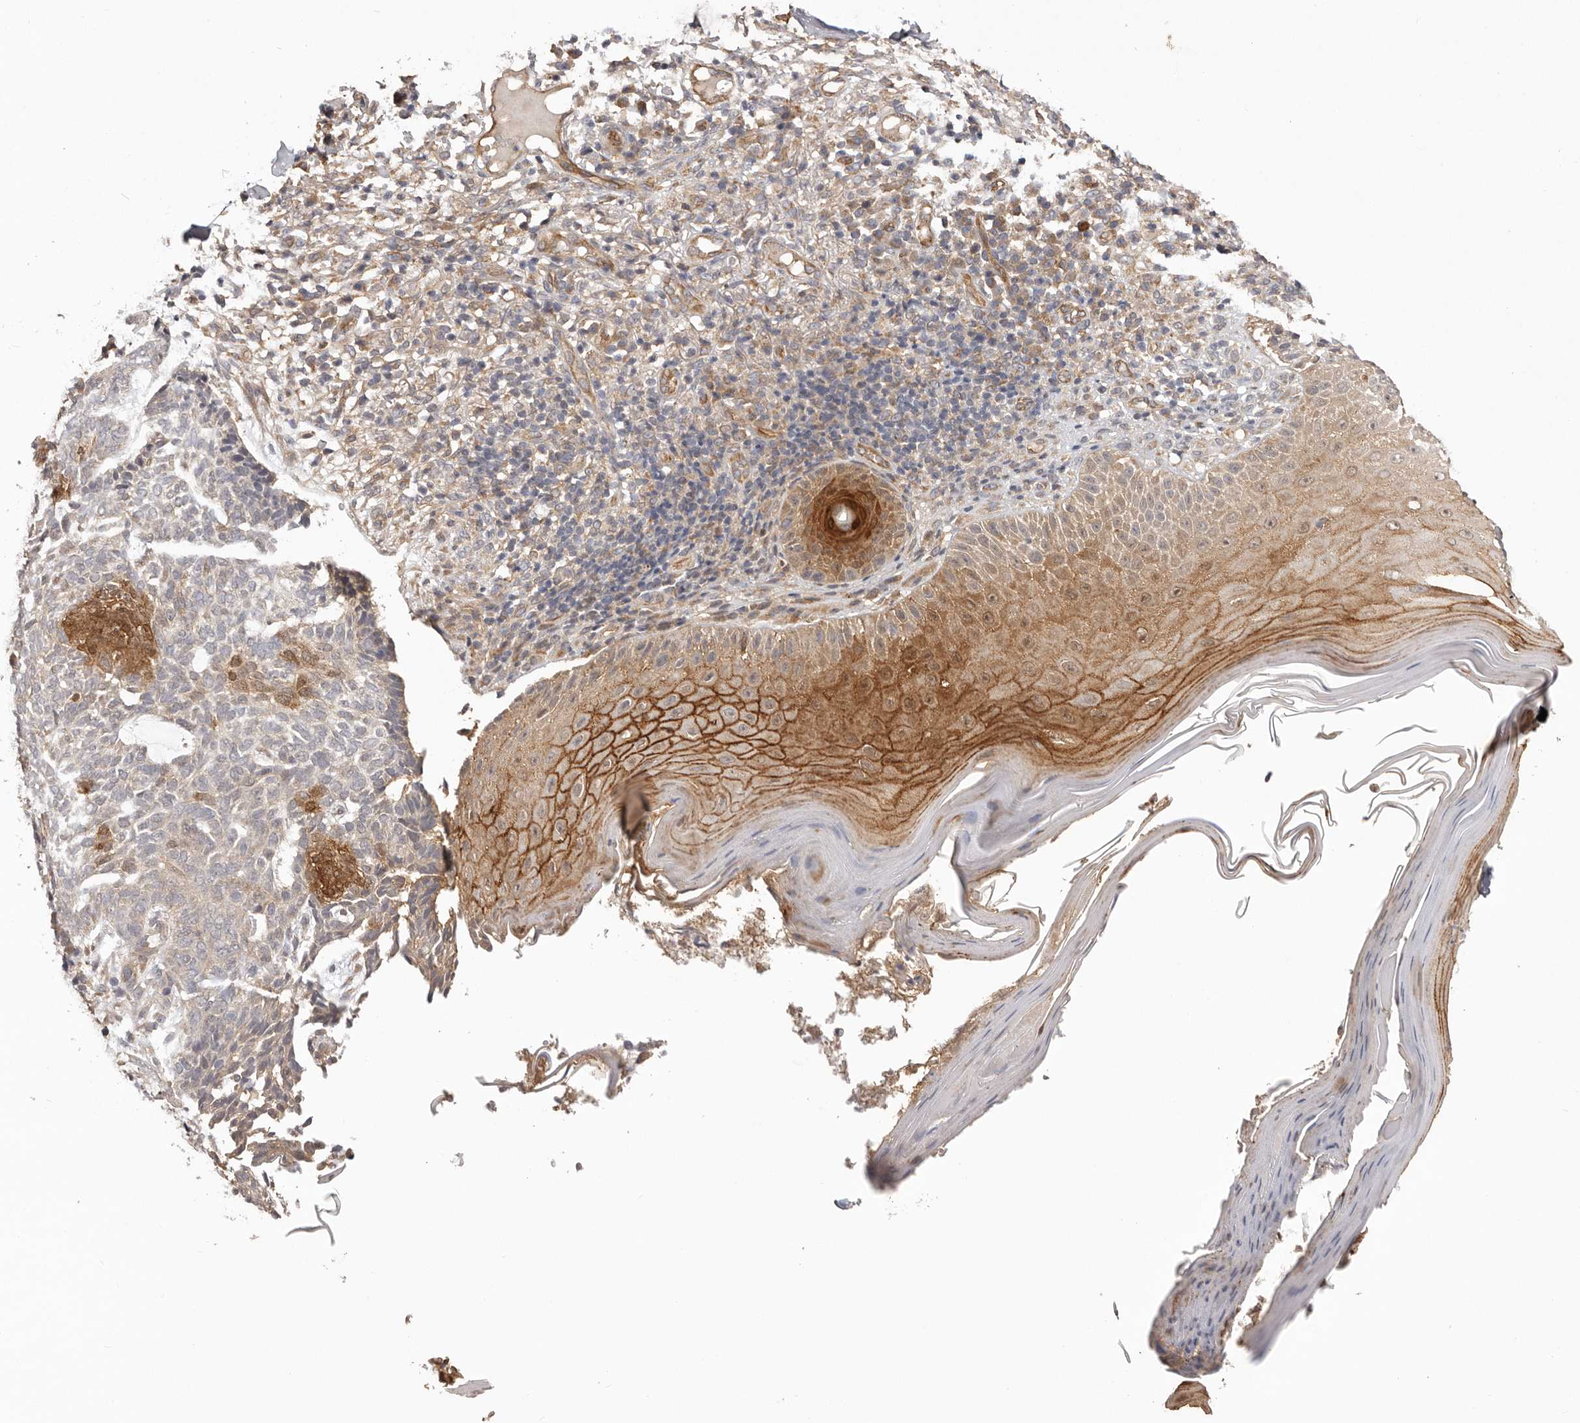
{"staining": {"intensity": "moderate", "quantity": "<25%", "location": "cytoplasmic/membranous"}, "tissue": "skin cancer", "cell_type": "Tumor cells", "image_type": "cancer", "snomed": [{"axis": "morphology", "description": "Normal tissue, NOS"}, {"axis": "morphology", "description": "Basal cell carcinoma"}, {"axis": "topography", "description": "Skin"}], "caption": "Skin cancer (basal cell carcinoma) stained for a protein demonstrates moderate cytoplasmic/membranous positivity in tumor cells.", "gene": "UBR2", "patient": {"sex": "male", "age": 50}}